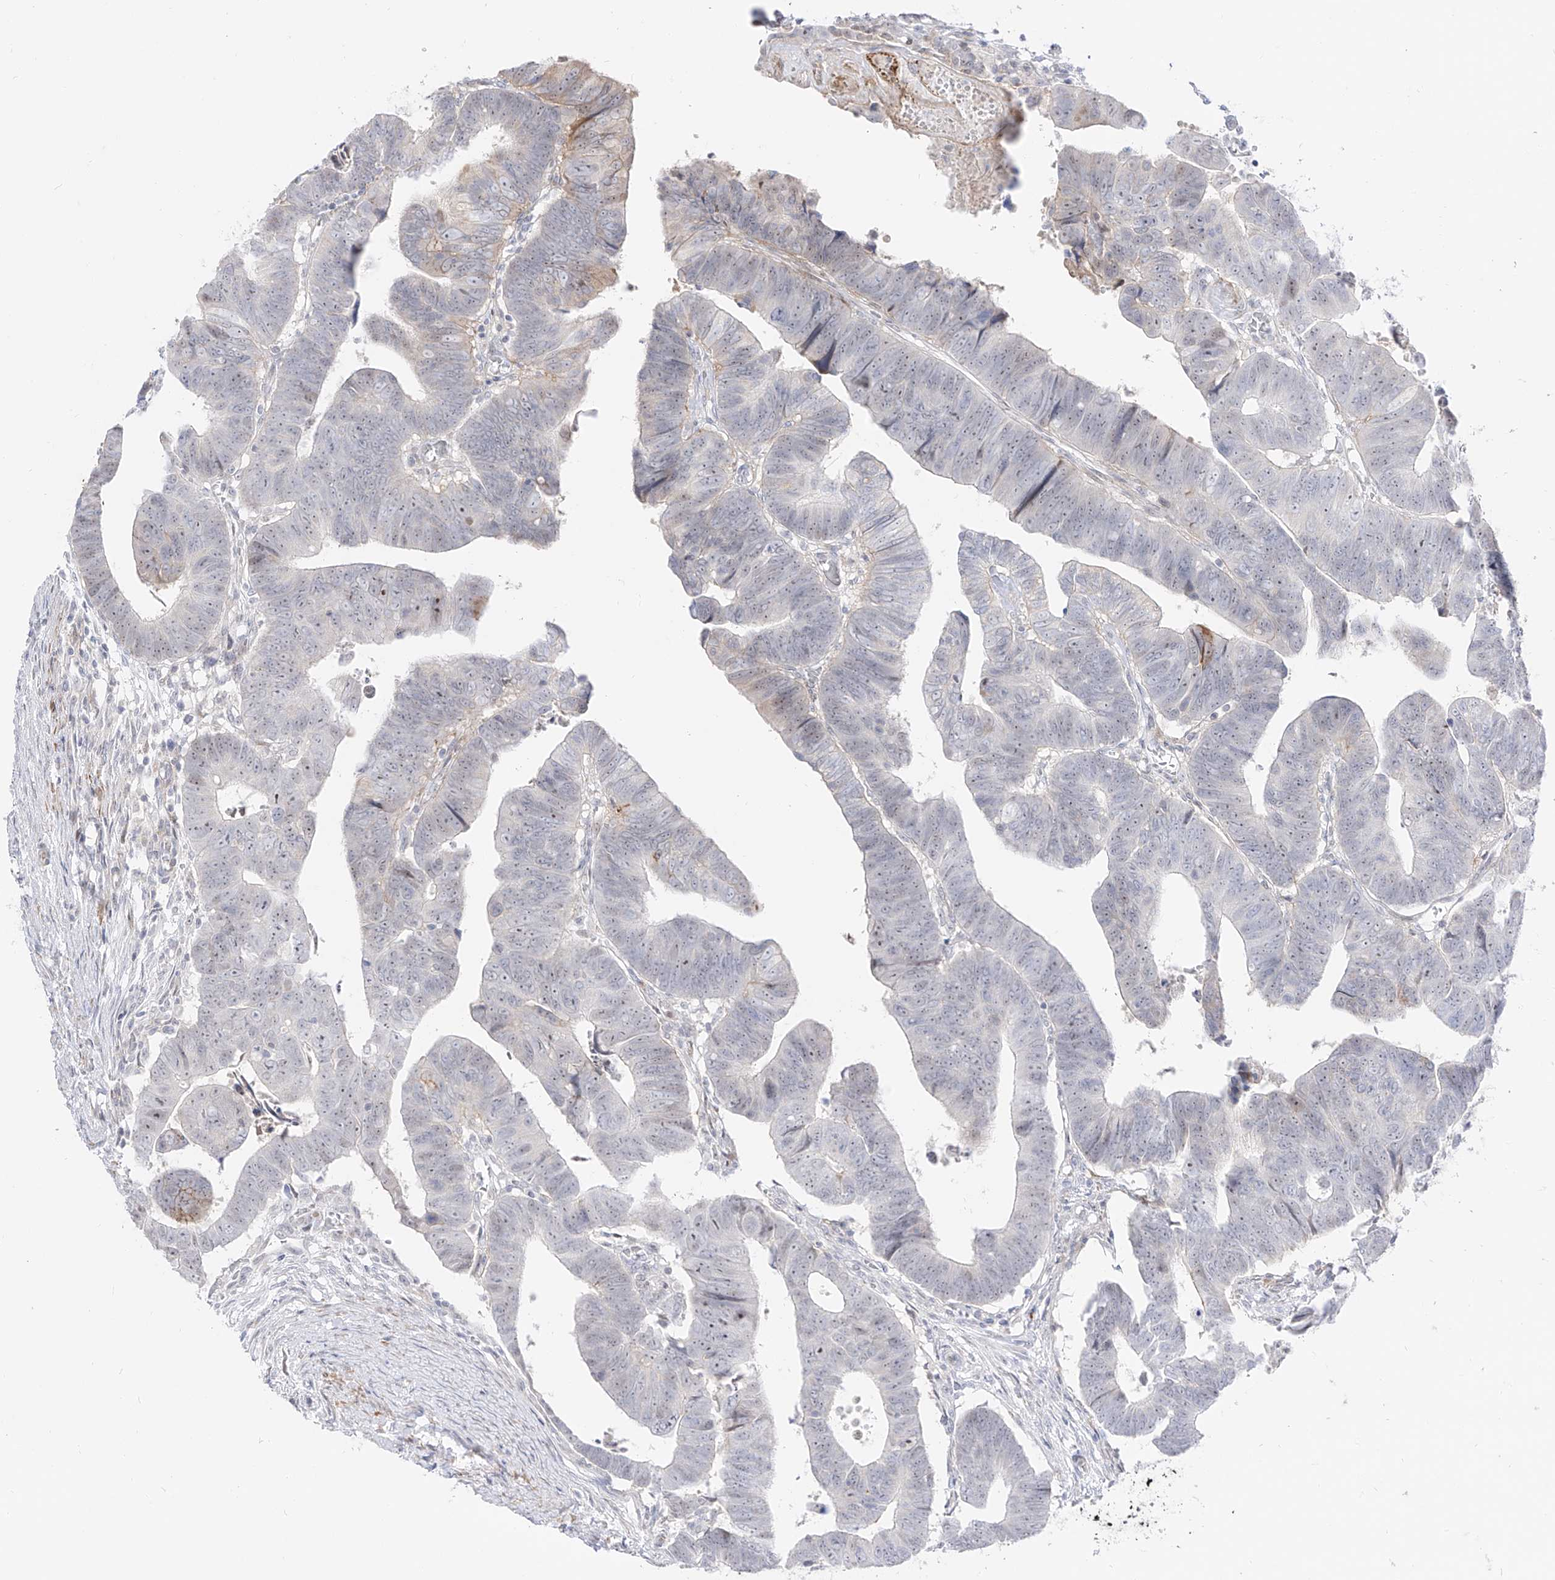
{"staining": {"intensity": "negative", "quantity": "none", "location": "none"}, "tissue": "colorectal cancer", "cell_type": "Tumor cells", "image_type": "cancer", "snomed": [{"axis": "morphology", "description": "Adenocarcinoma, NOS"}, {"axis": "topography", "description": "Rectum"}], "caption": "Adenocarcinoma (colorectal) was stained to show a protein in brown. There is no significant staining in tumor cells.", "gene": "ZNF180", "patient": {"sex": "female", "age": 65}}